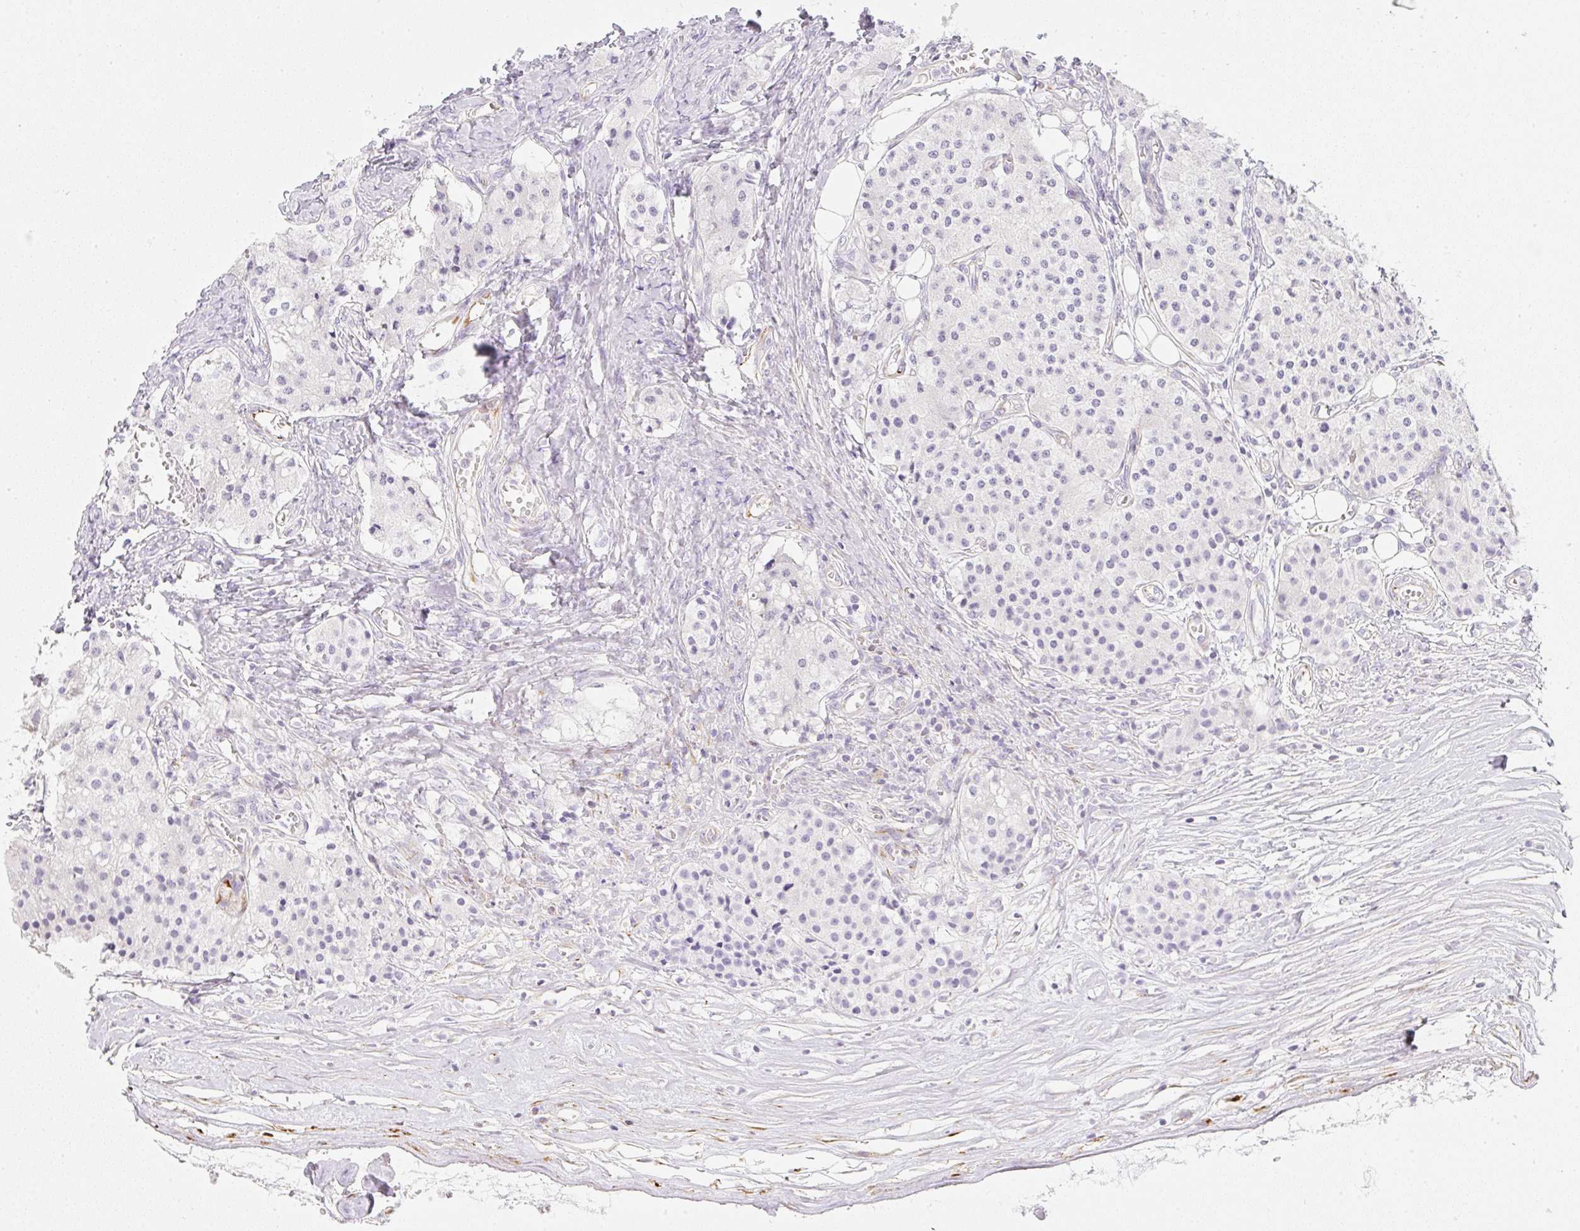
{"staining": {"intensity": "negative", "quantity": "none", "location": "none"}, "tissue": "carcinoid", "cell_type": "Tumor cells", "image_type": "cancer", "snomed": [{"axis": "morphology", "description": "Carcinoid, malignant, NOS"}, {"axis": "topography", "description": "Colon"}], "caption": "IHC of carcinoid (malignant) exhibits no staining in tumor cells.", "gene": "ZNF689", "patient": {"sex": "female", "age": 52}}